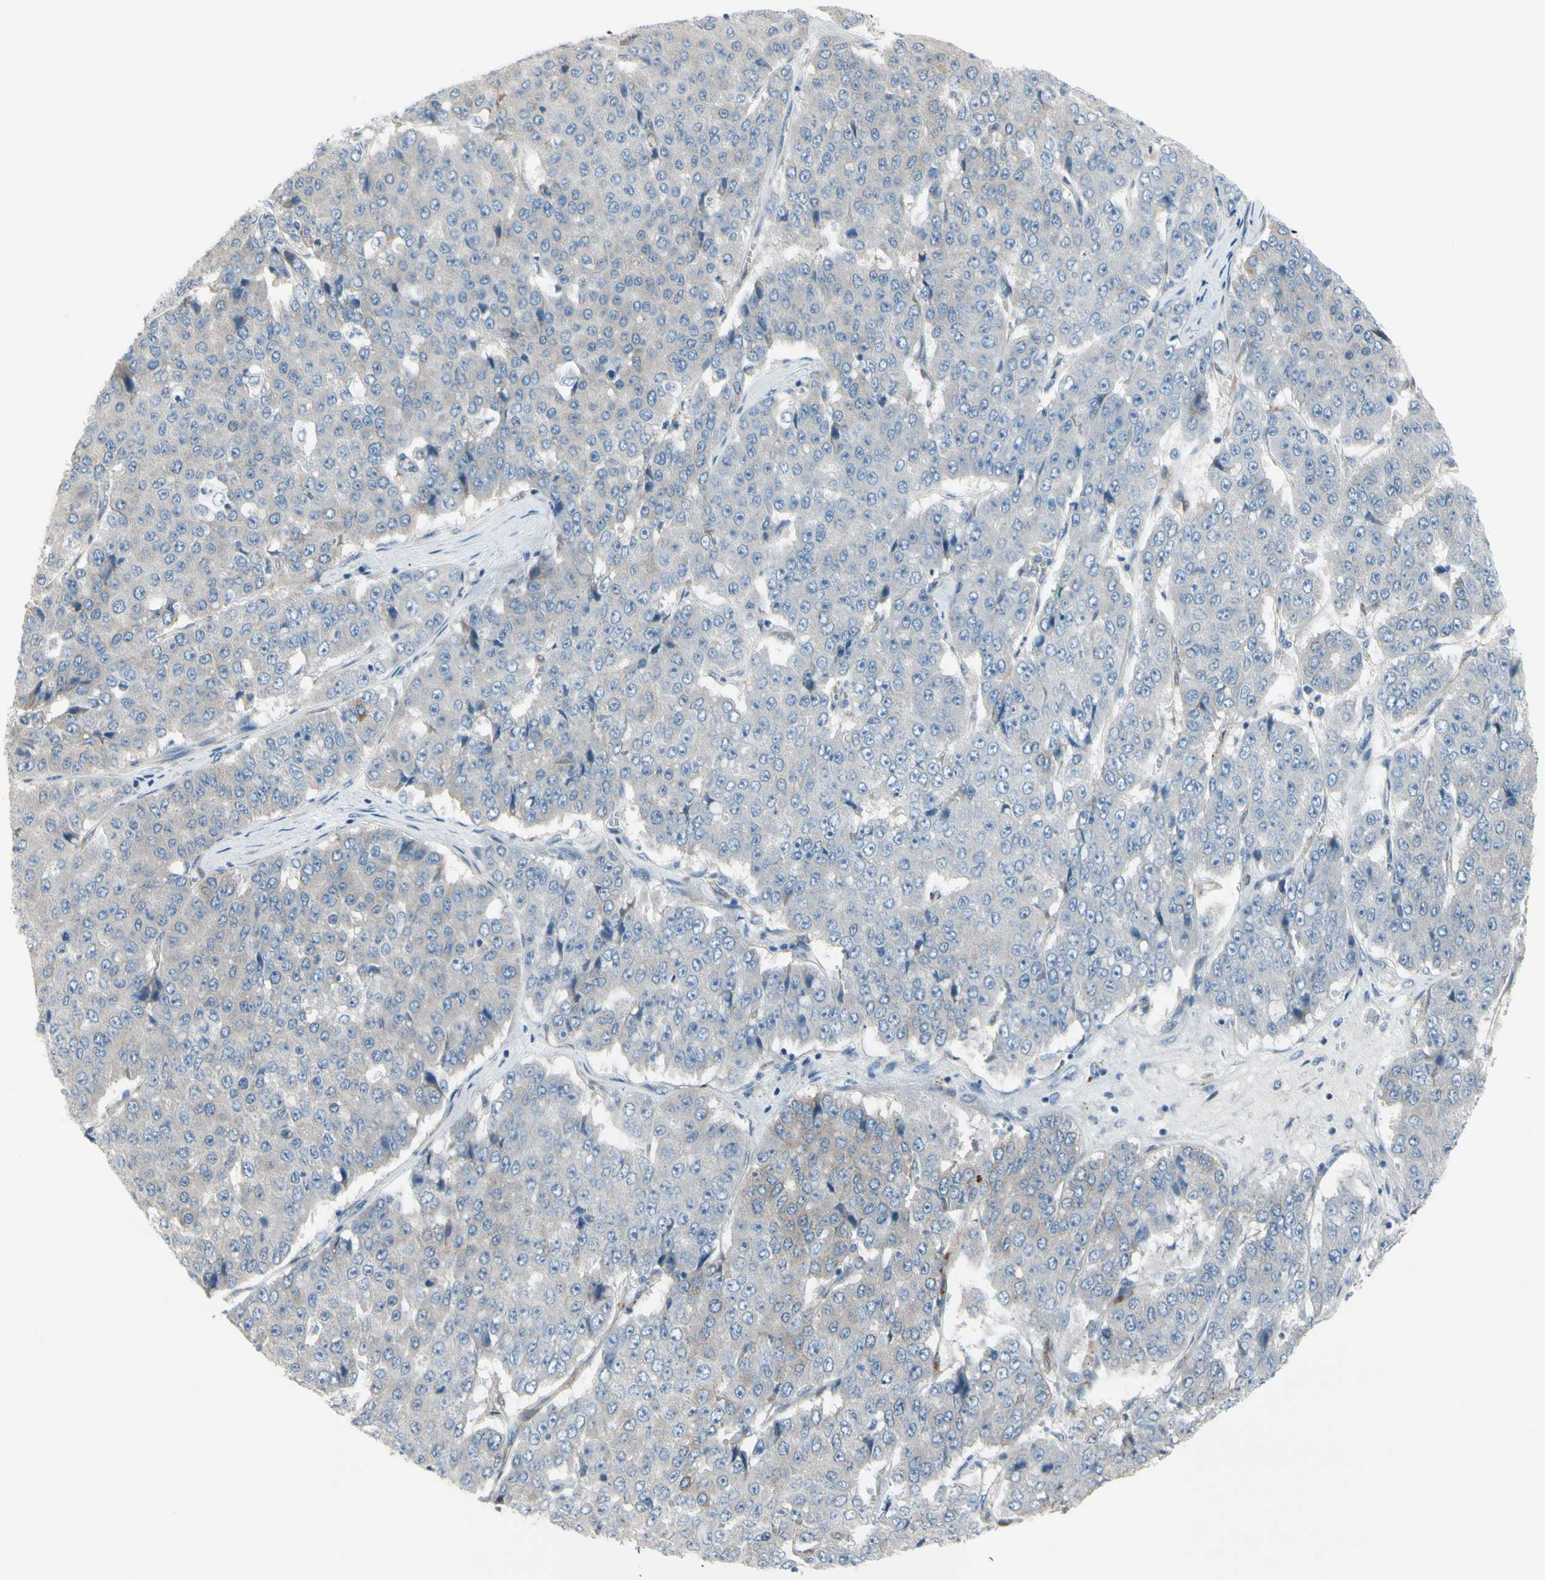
{"staining": {"intensity": "weak", "quantity": "<25%", "location": "cytoplasmic/membranous"}, "tissue": "pancreatic cancer", "cell_type": "Tumor cells", "image_type": "cancer", "snomed": [{"axis": "morphology", "description": "Adenocarcinoma, NOS"}, {"axis": "topography", "description": "Pancreas"}], "caption": "Immunohistochemistry of human adenocarcinoma (pancreatic) demonstrates no positivity in tumor cells. (IHC, brightfield microscopy, high magnification).", "gene": "MAP2", "patient": {"sex": "male", "age": 50}}